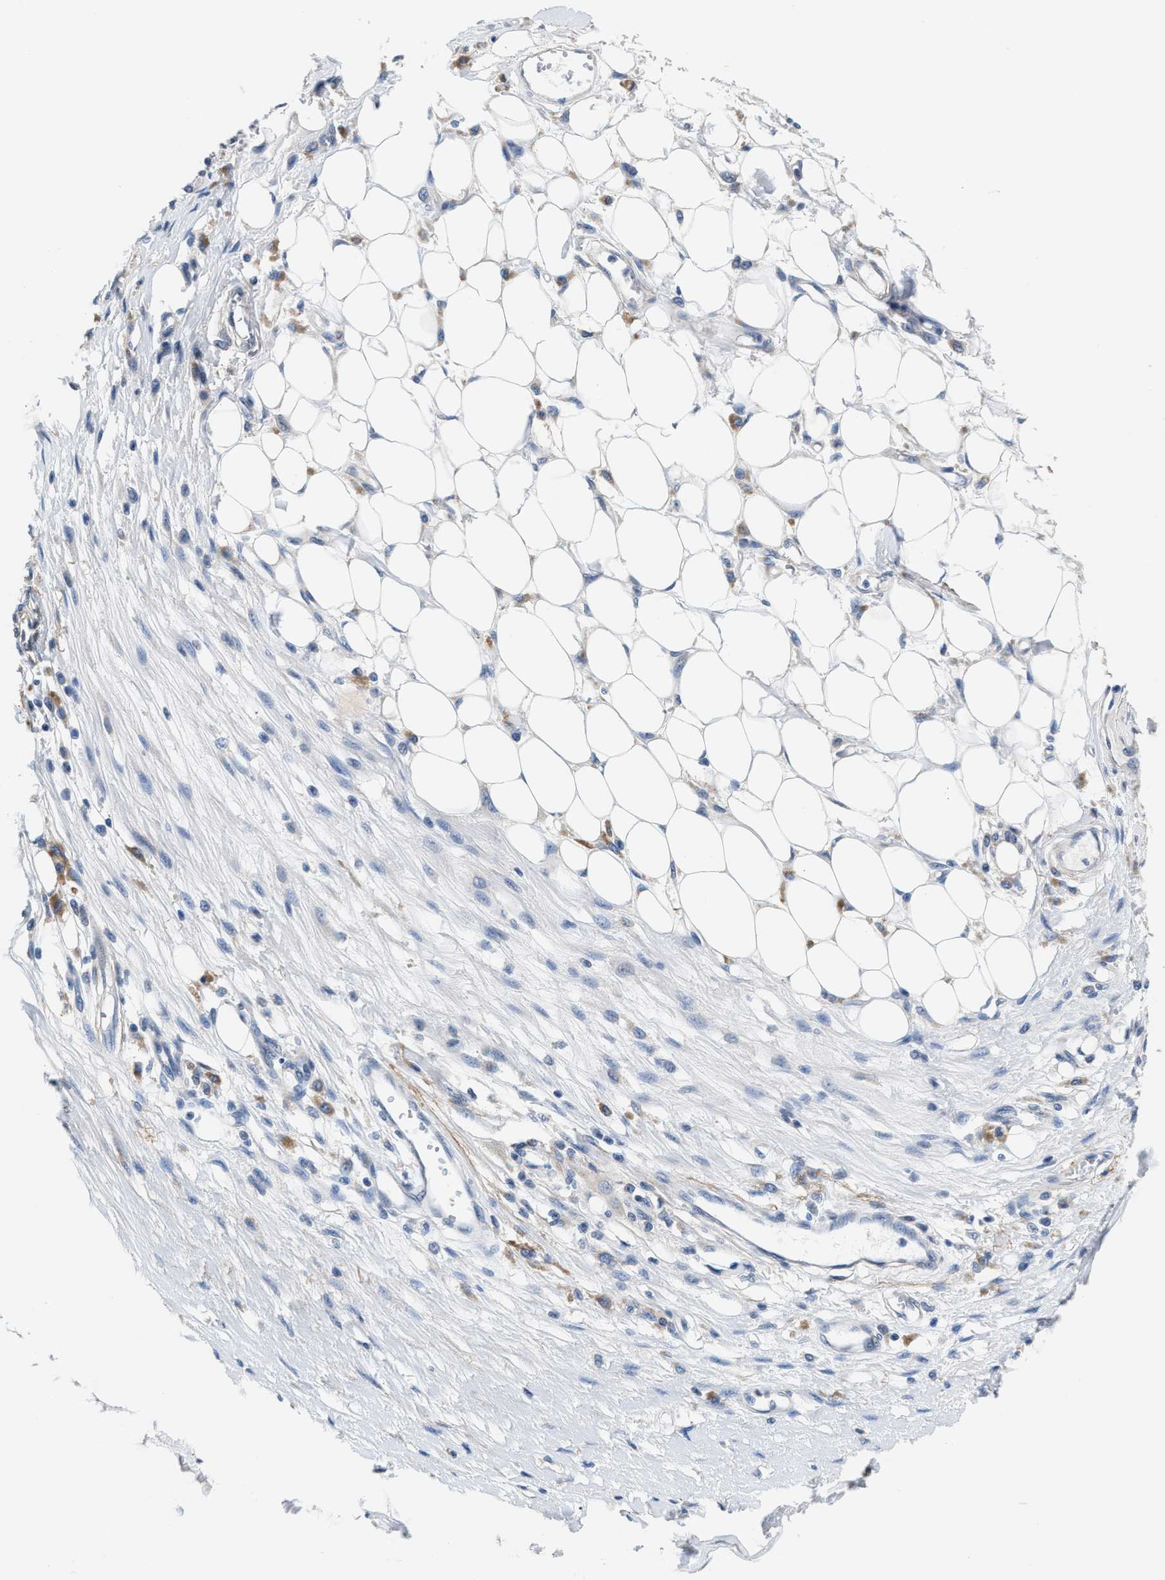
{"staining": {"intensity": "negative", "quantity": "none", "location": "none"}, "tissue": "melanoma", "cell_type": "Tumor cells", "image_type": "cancer", "snomed": [{"axis": "morphology", "description": "Malignant melanoma, Metastatic site"}, {"axis": "topography", "description": "Lymph node"}], "caption": "Malignant melanoma (metastatic site) was stained to show a protein in brown. There is no significant expression in tumor cells.", "gene": "MYH3", "patient": {"sex": "male", "age": 59}}